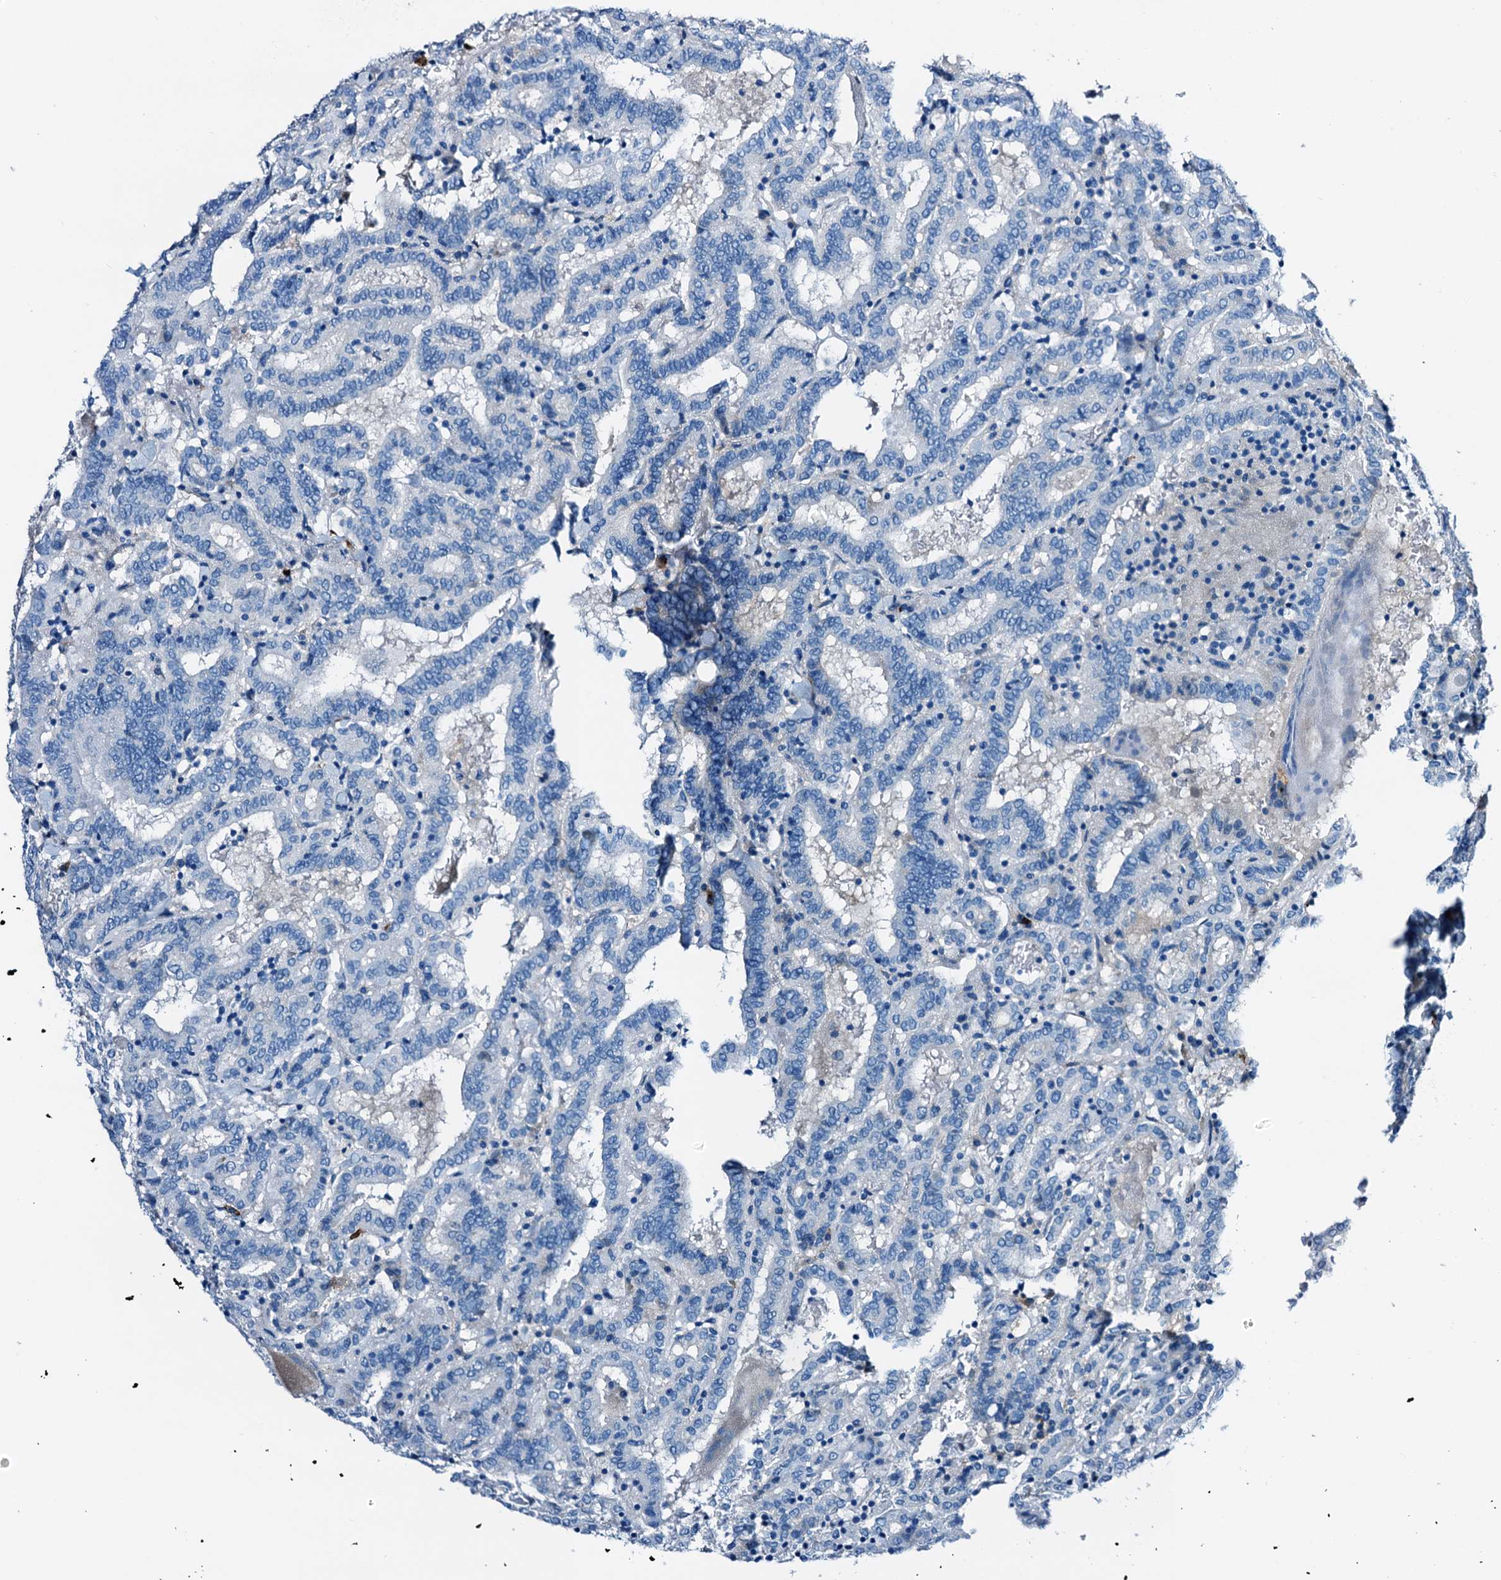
{"staining": {"intensity": "negative", "quantity": "none", "location": "none"}, "tissue": "thyroid cancer", "cell_type": "Tumor cells", "image_type": "cancer", "snomed": [{"axis": "morphology", "description": "Papillary adenocarcinoma, NOS"}, {"axis": "topography", "description": "Thyroid gland"}], "caption": "Immunohistochemical staining of thyroid cancer (papillary adenocarcinoma) exhibits no significant expression in tumor cells.", "gene": "C1QTNF4", "patient": {"sex": "female", "age": 72}}